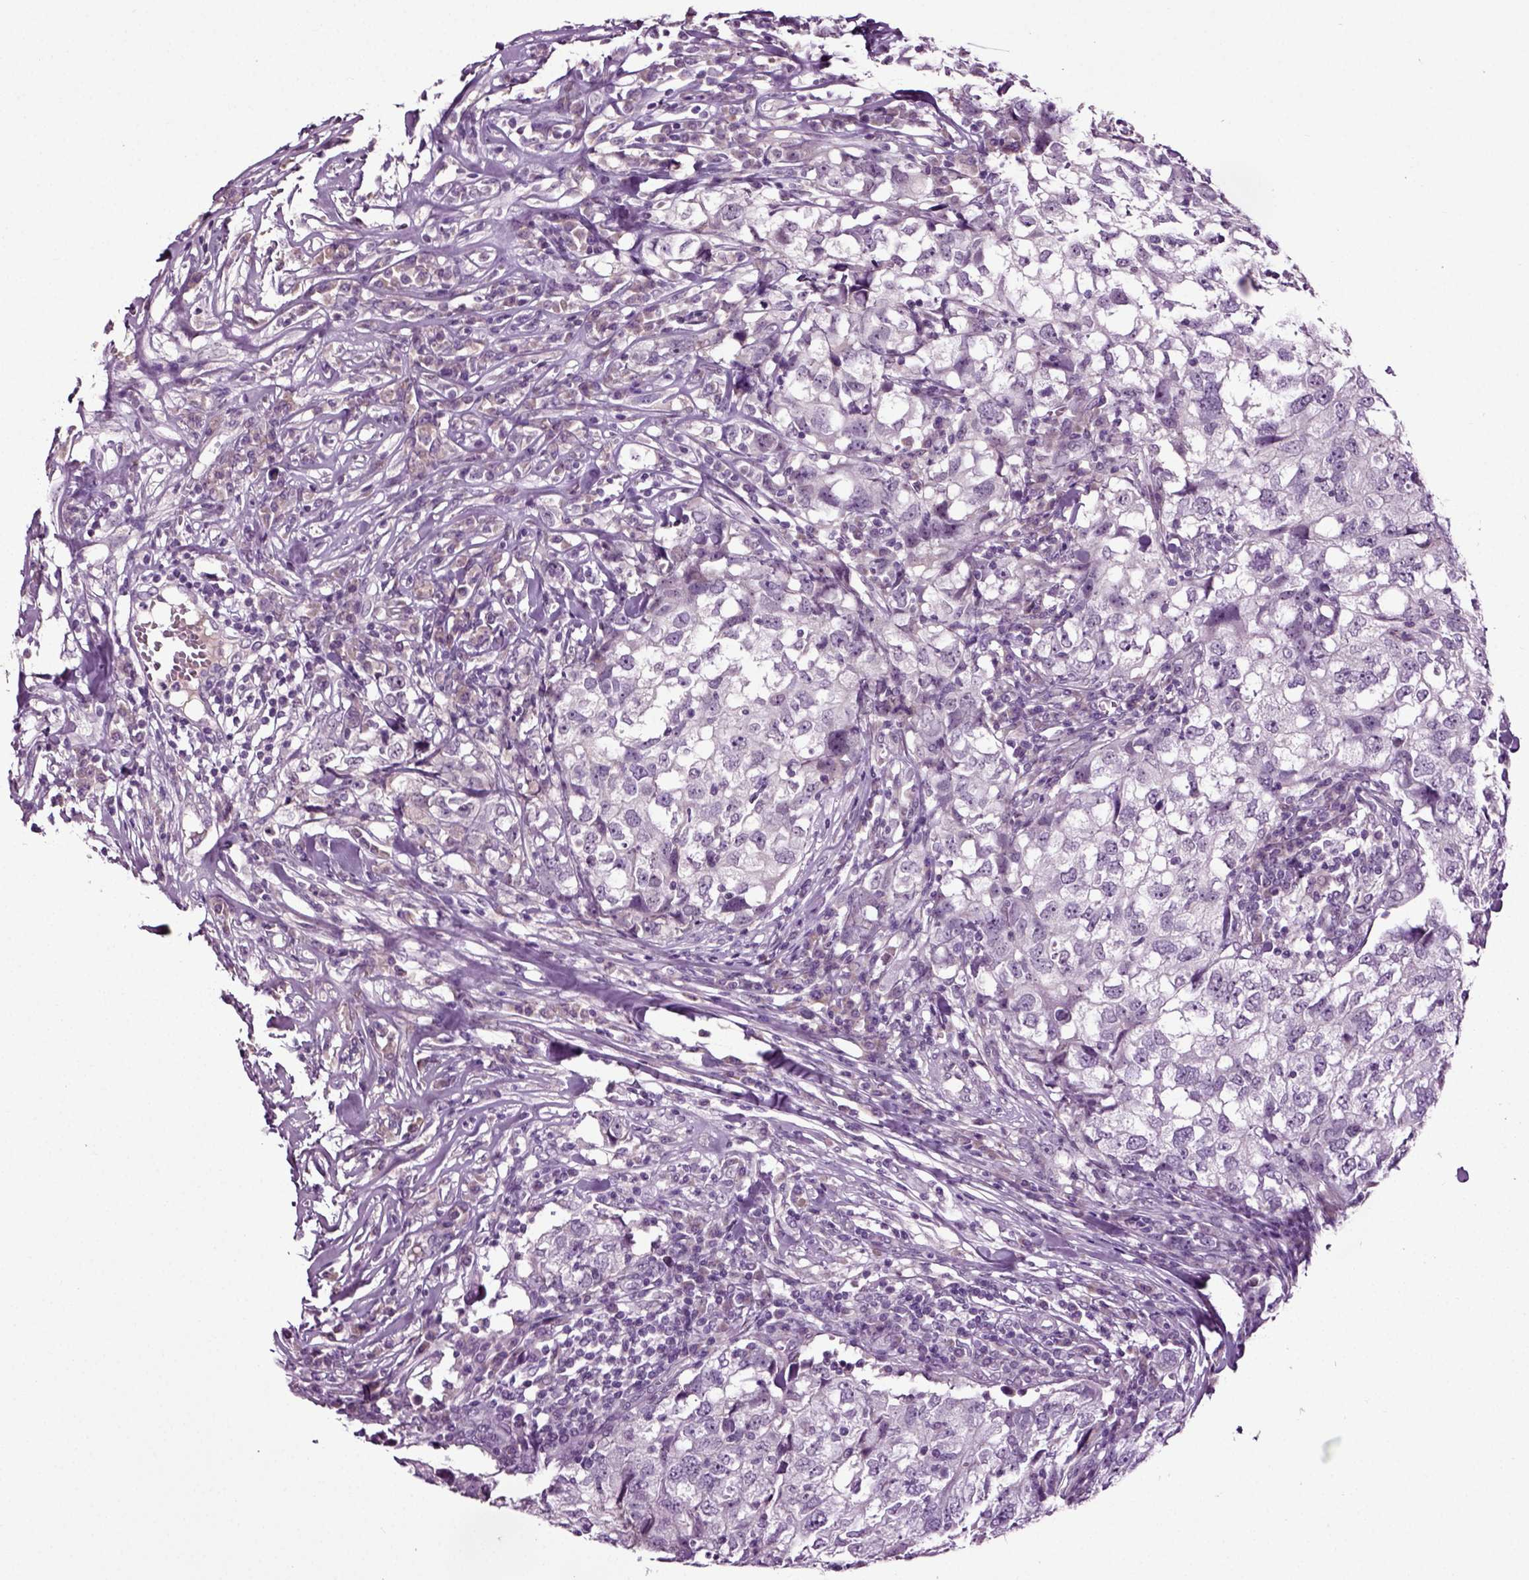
{"staining": {"intensity": "negative", "quantity": "none", "location": "none"}, "tissue": "breast cancer", "cell_type": "Tumor cells", "image_type": "cancer", "snomed": [{"axis": "morphology", "description": "Duct carcinoma"}, {"axis": "topography", "description": "Breast"}], "caption": "An image of infiltrating ductal carcinoma (breast) stained for a protein shows no brown staining in tumor cells.", "gene": "SPATA17", "patient": {"sex": "female", "age": 30}}